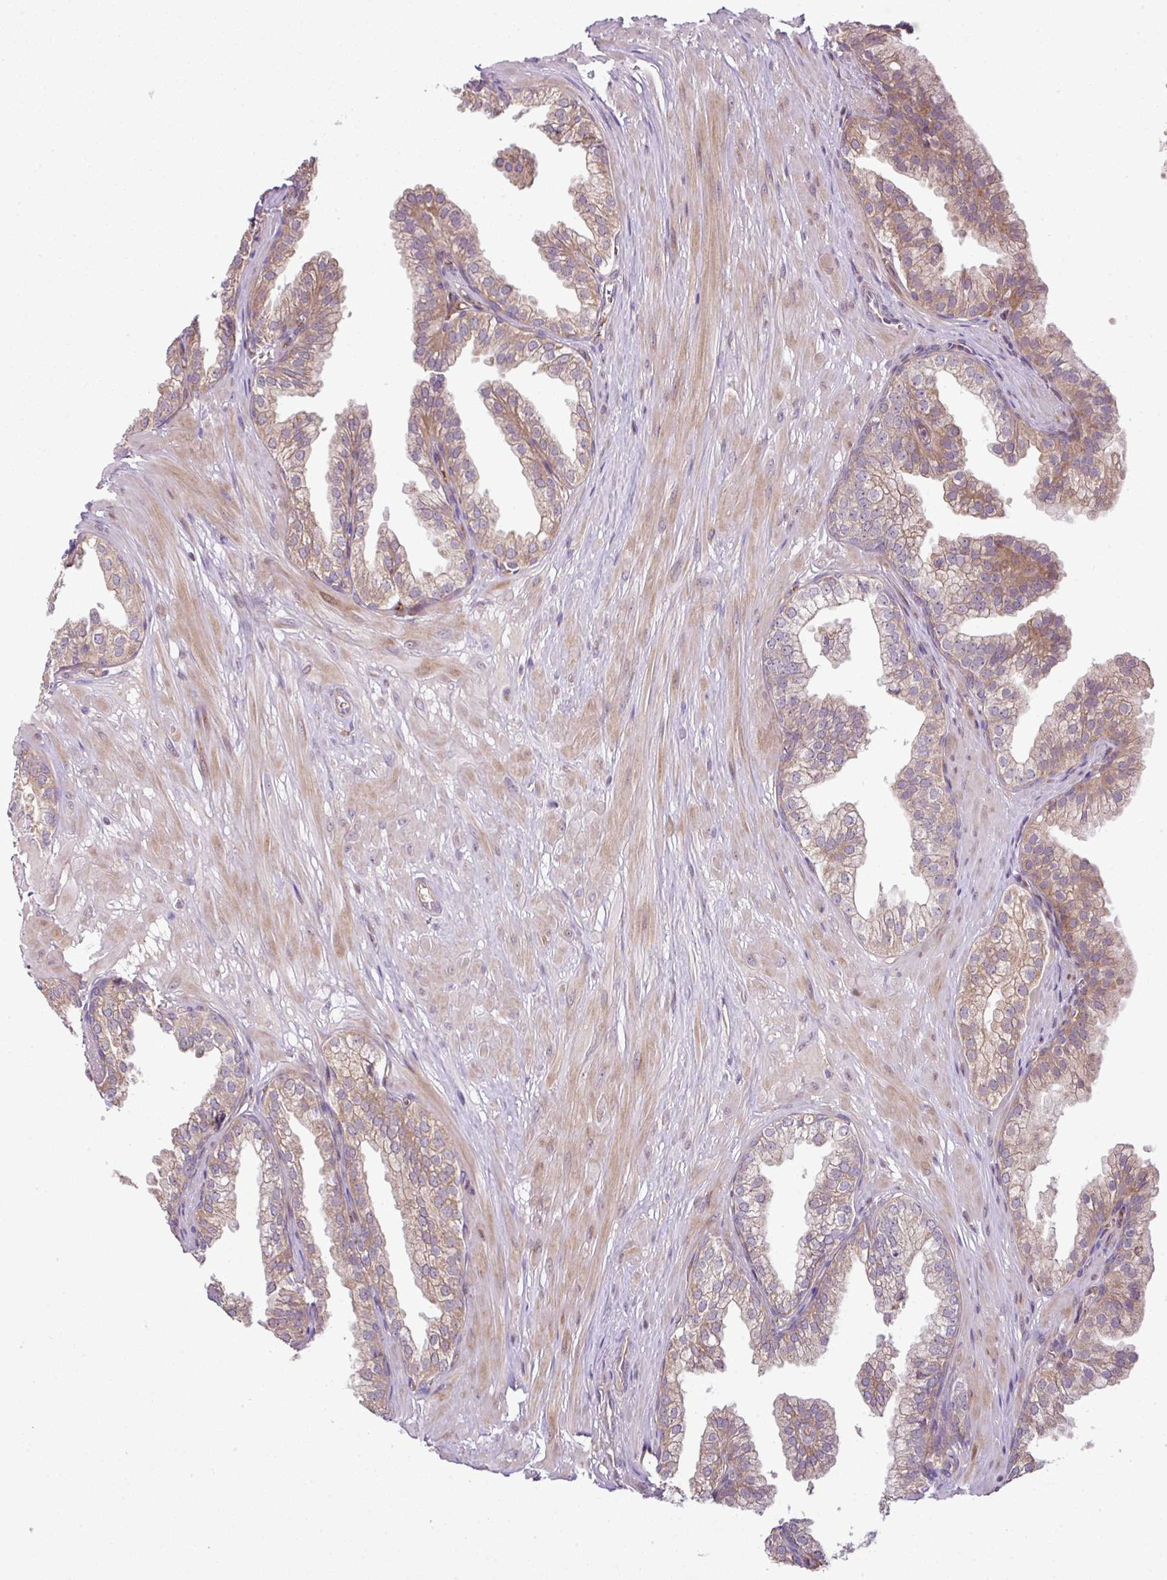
{"staining": {"intensity": "moderate", "quantity": "25%-75%", "location": "cytoplasmic/membranous"}, "tissue": "prostate", "cell_type": "Glandular cells", "image_type": "normal", "snomed": [{"axis": "morphology", "description": "Normal tissue, NOS"}, {"axis": "topography", "description": "Prostate"}, {"axis": "topography", "description": "Peripheral nerve tissue"}], "caption": "A brown stain highlights moderate cytoplasmic/membranous expression of a protein in glandular cells of normal prostate. The protein is shown in brown color, while the nuclei are stained blue.", "gene": "COX18", "patient": {"sex": "male", "age": 55}}